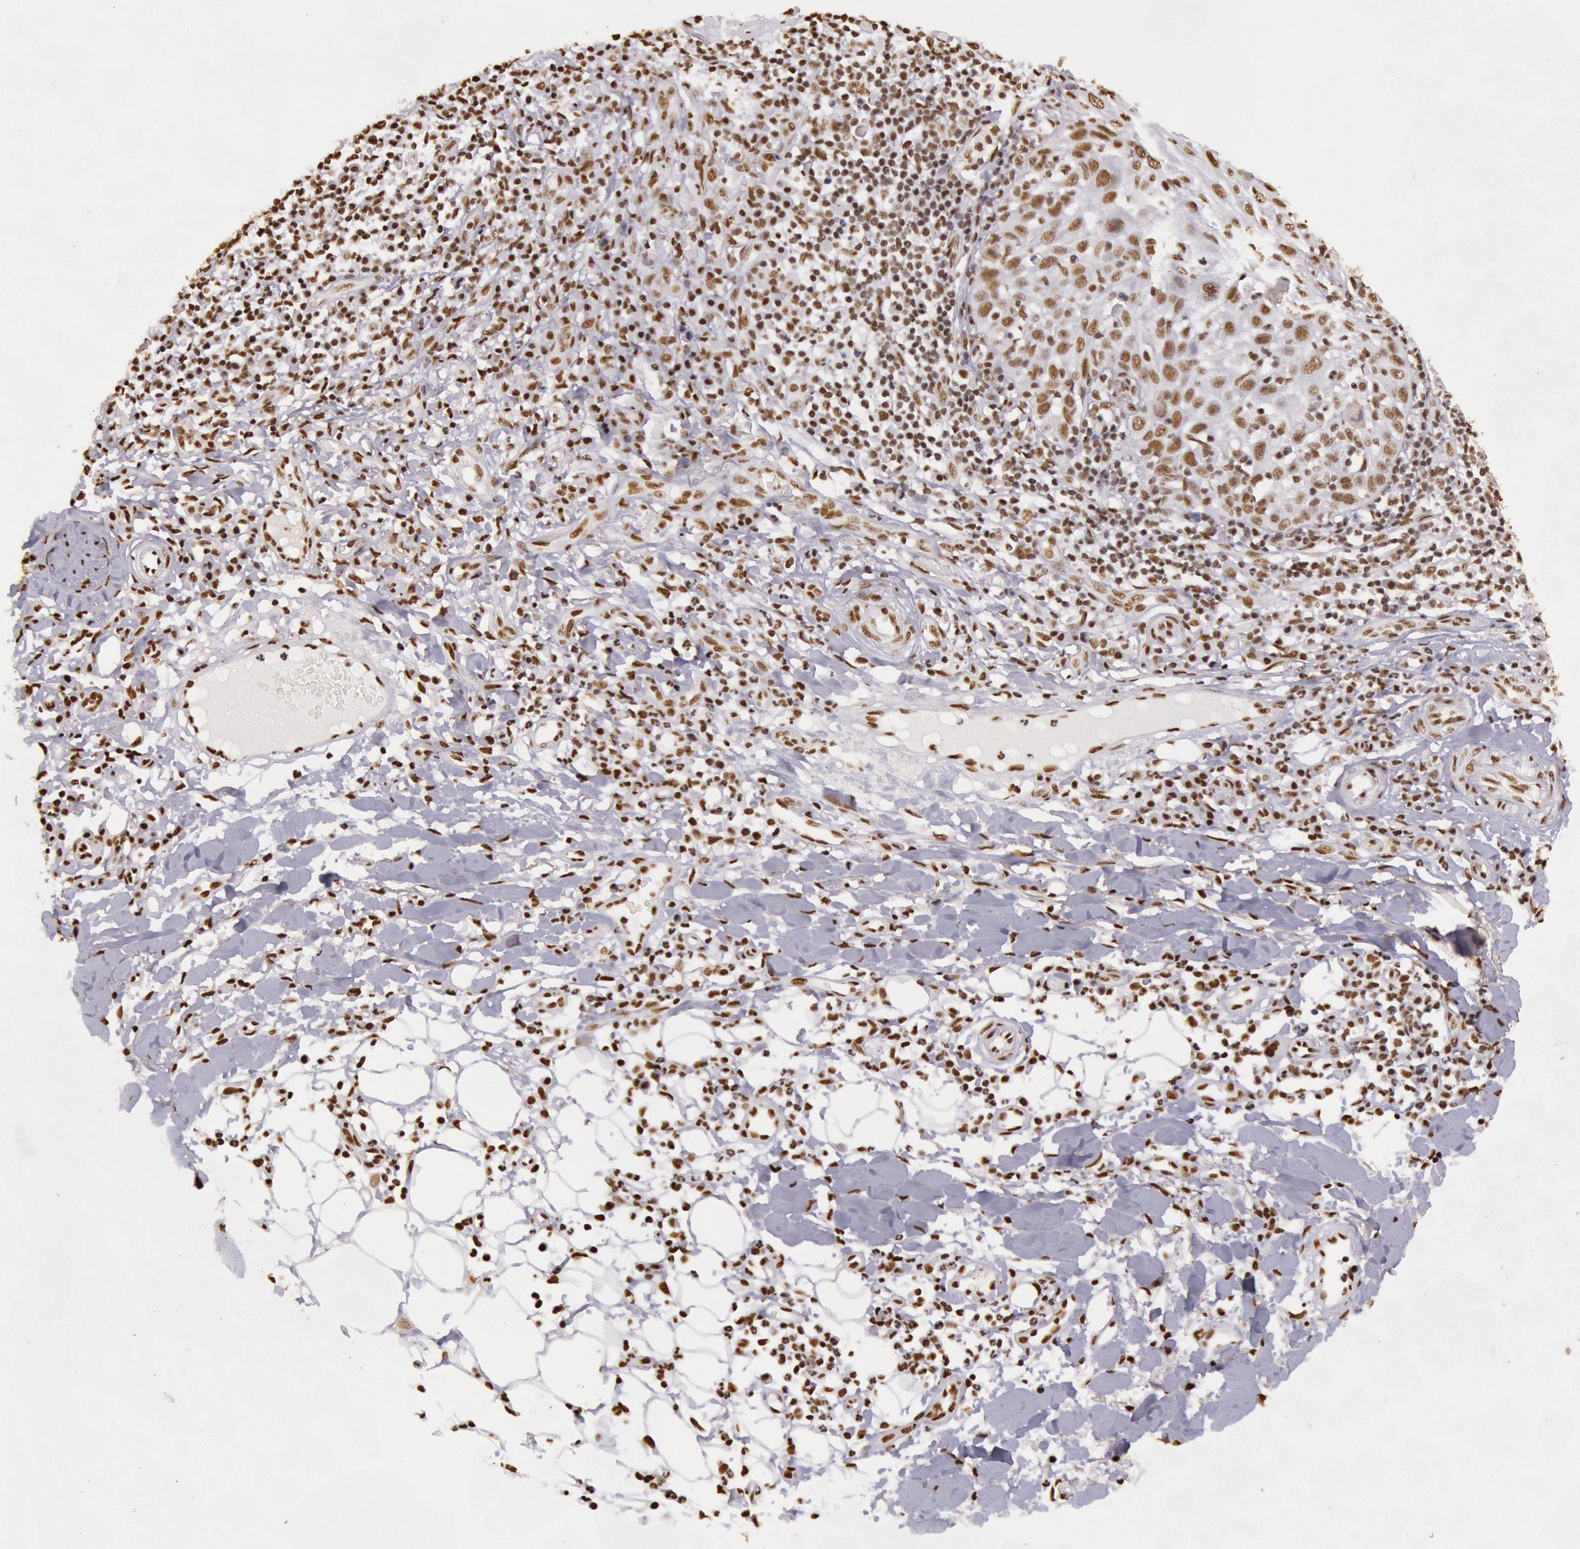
{"staining": {"intensity": "weak", "quantity": ">75%", "location": "nuclear"}, "tissue": "skin cancer", "cell_type": "Tumor cells", "image_type": "cancer", "snomed": [{"axis": "morphology", "description": "Squamous cell carcinoma, NOS"}, {"axis": "topography", "description": "Skin"}], "caption": "Skin squamous cell carcinoma stained for a protein exhibits weak nuclear positivity in tumor cells. (DAB IHC with brightfield microscopy, high magnification).", "gene": "HNRNPH2", "patient": {"sex": "female", "age": 89}}